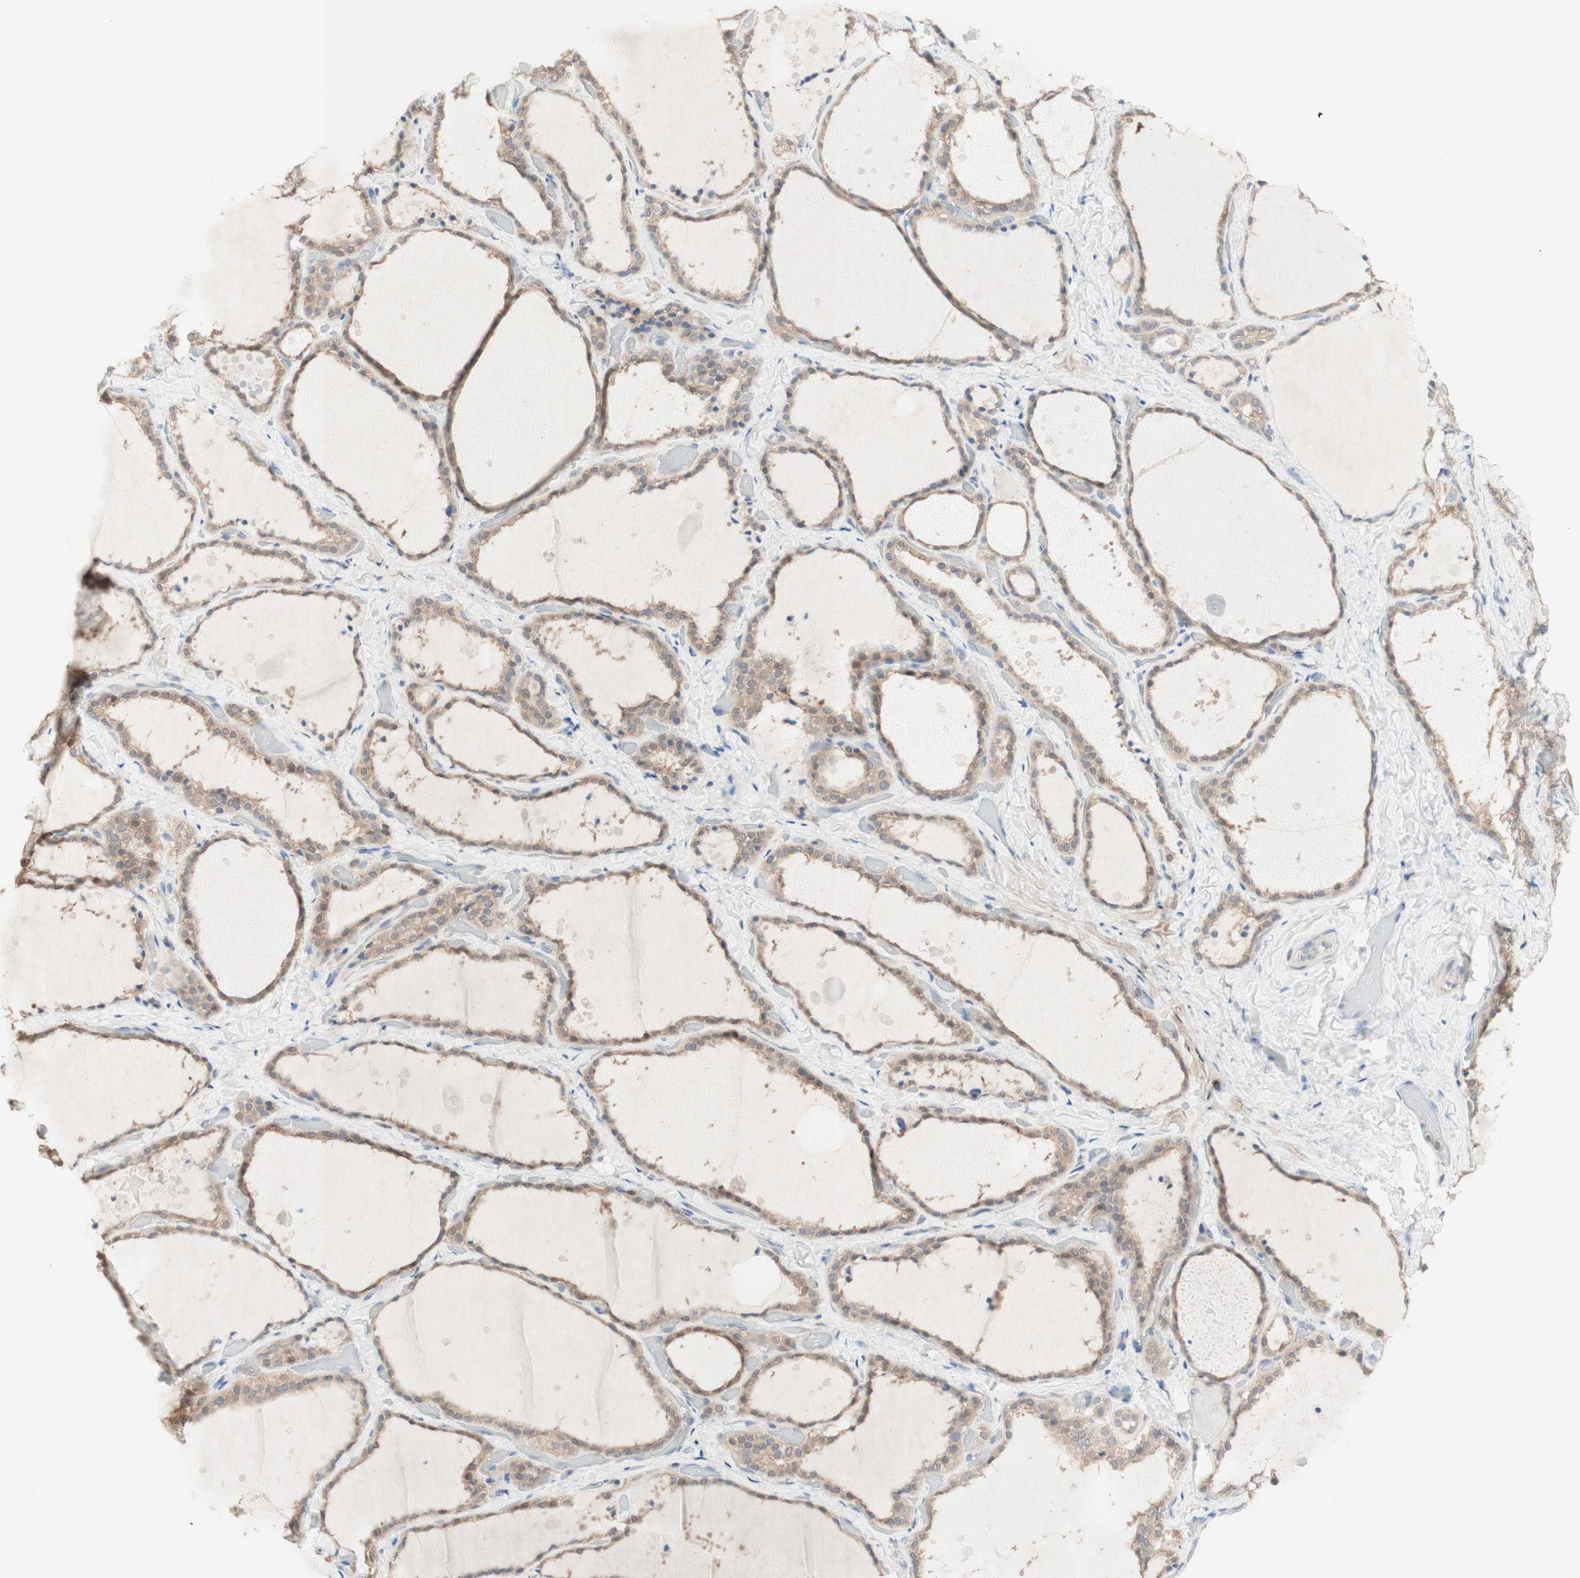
{"staining": {"intensity": "weak", "quantity": ">75%", "location": "cytoplasmic/membranous"}, "tissue": "thyroid gland", "cell_type": "Glandular cells", "image_type": "normal", "snomed": [{"axis": "morphology", "description": "Normal tissue, NOS"}, {"axis": "topography", "description": "Thyroid gland"}], "caption": "Weak cytoplasmic/membranous protein staining is present in approximately >75% of glandular cells in thyroid gland. The protein of interest is shown in brown color, while the nuclei are stained blue.", "gene": "COMT", "patient": {"sex": "female", "age": 44}}